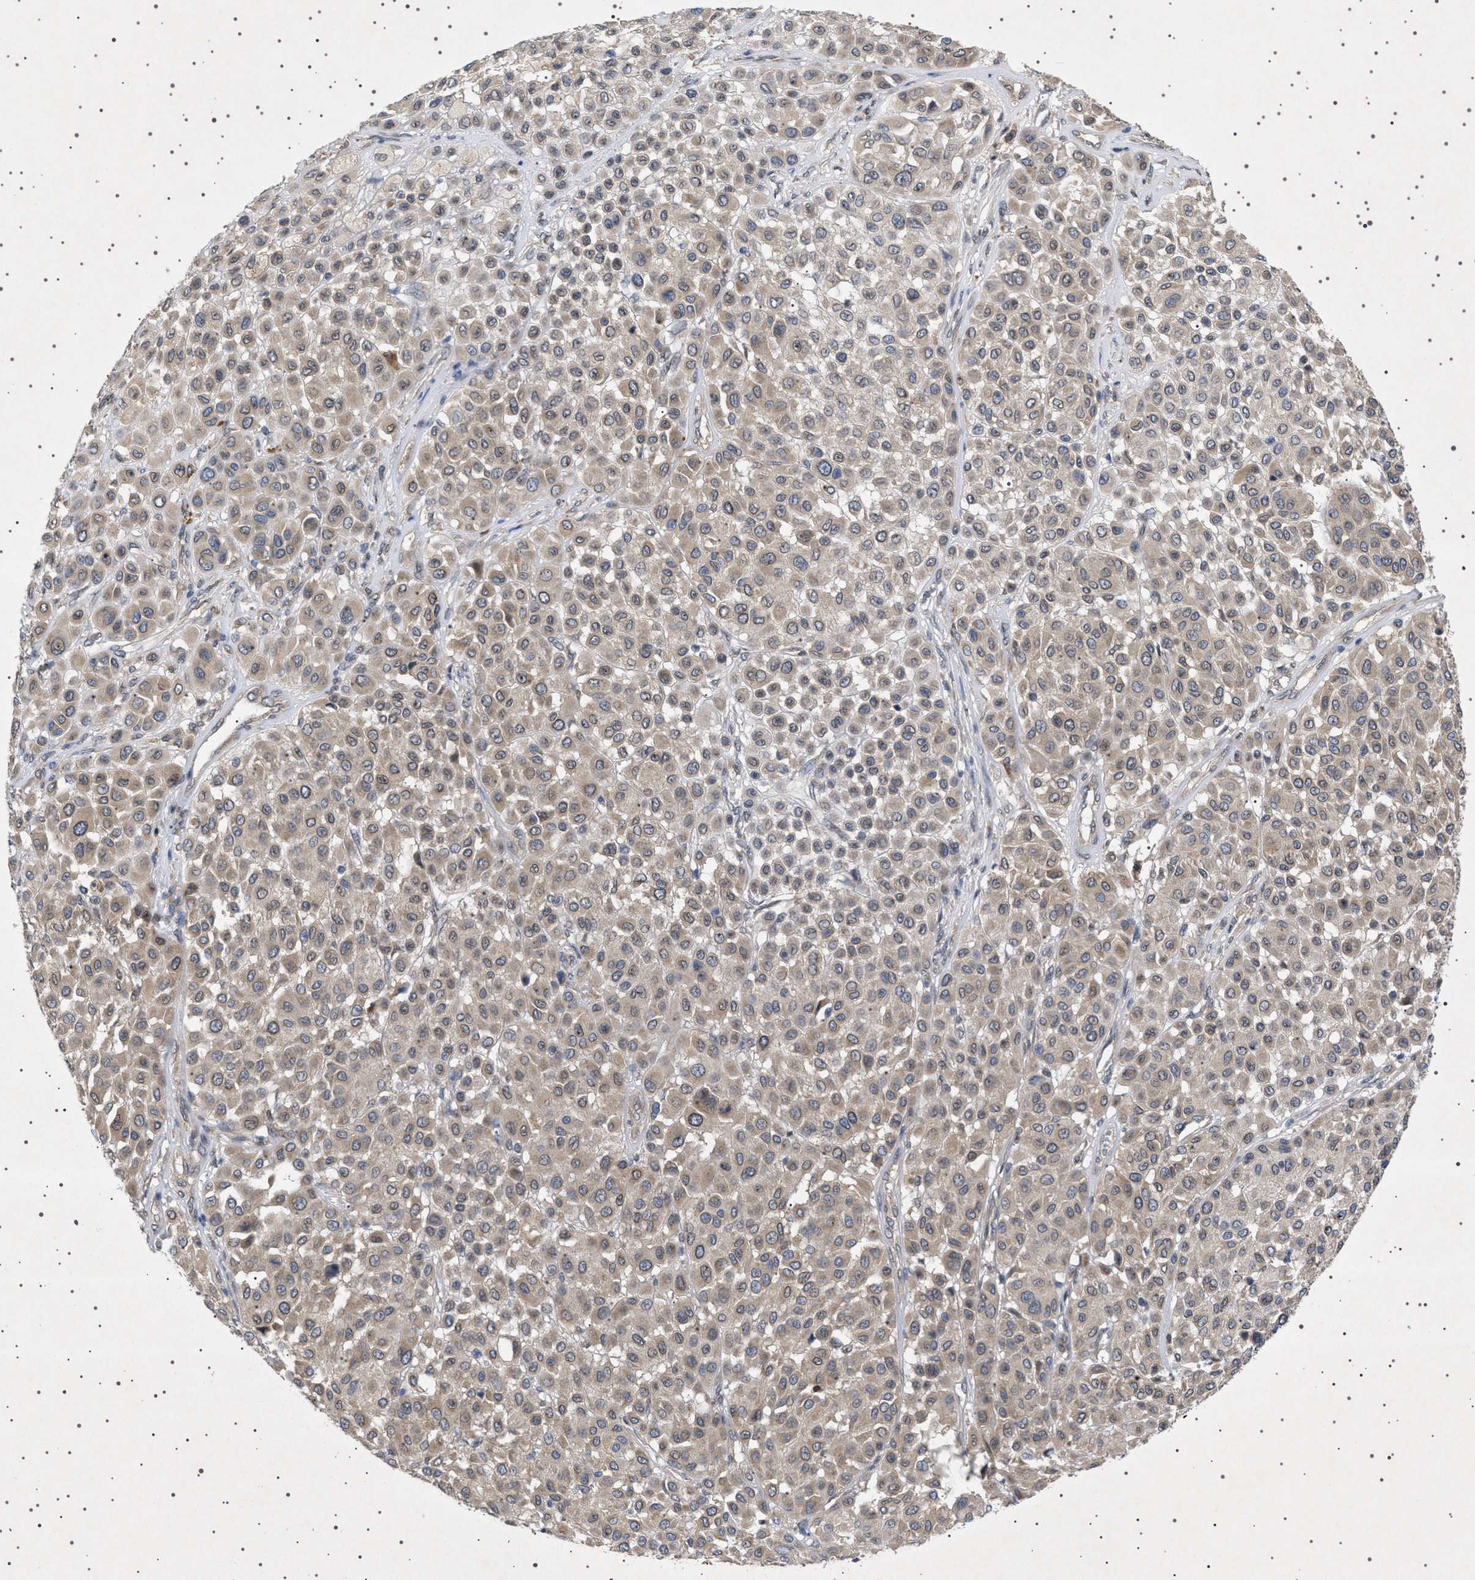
{"staining": {"intensity": "moderate", "quantity": "25%-75%", "location": "cytoplasmic/membranous,nuclear"}, "tissue": "melanoma", "cell_type": "Tumor cells", "image_type": "cancer", "snomed": [{"axis": "morphology", "description": "Malignant melanoma, Metastatic site"}, {"axis": "topography", "description": "Soft tissue"}], "caption": "Tumor cells show medium levels of moderate cytoplasmic/membranous and nuclear staining in about 25%-75% of cells in melanoma. (Stains: DAB (3,3'-diaminobenzidine) in brown, nuclei in blue, Microscopy: brightfield microscopy at high magnification).", "gene": "NUP93", "patient": {"sex": "male", "age": 41}}